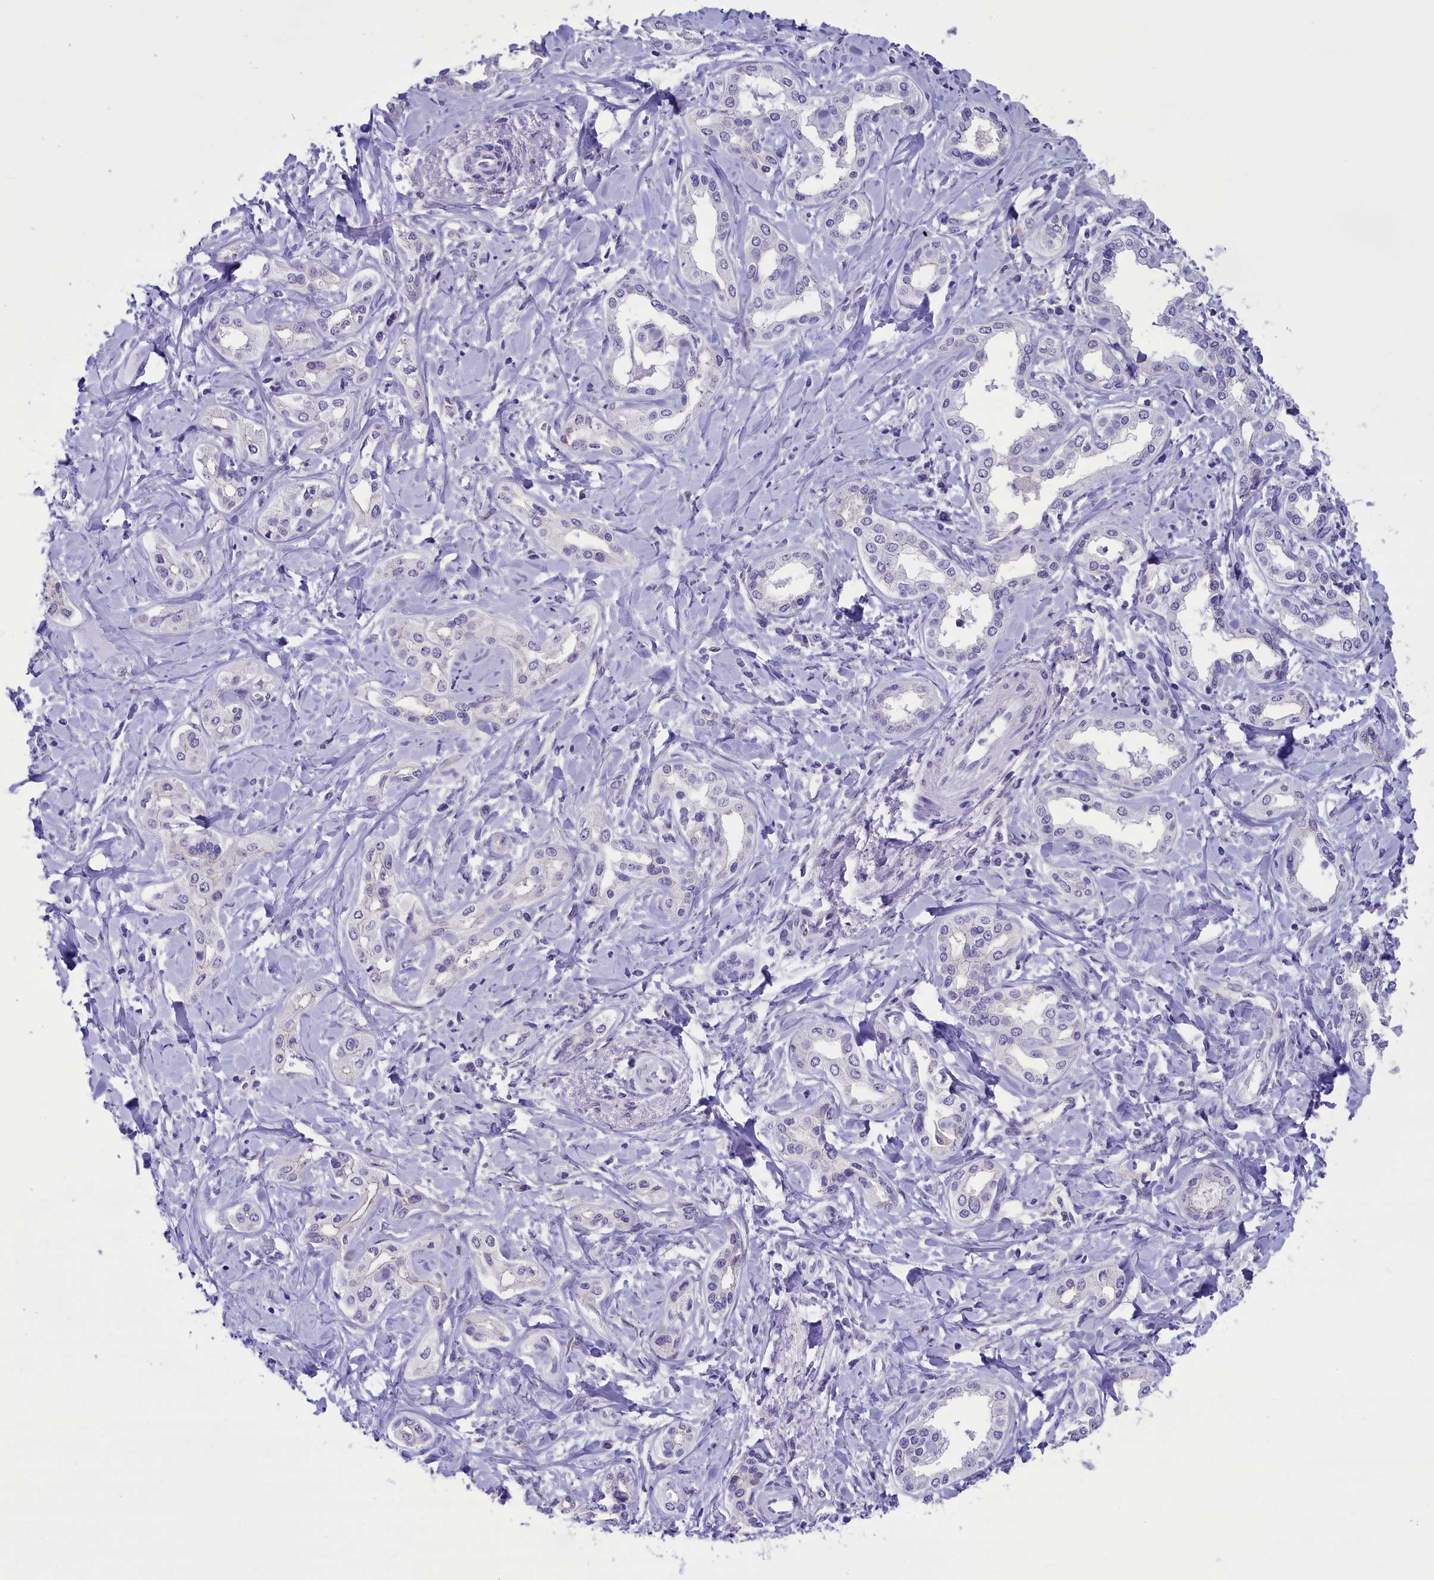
{"staining": {"intensity": "negative", "quantity": "none", "location": "none"}, "tissue": "liver cancer", "cell_type": "Tumor cells", "image_type": "cancer", "snomed": [{"axis": "morphology", "description": "Cholangiocarcinoma"}, {"axis": "topography", "description": "Liver"}], "caption": "The image reveals no significant staining in tumor cells of cholangiocarcinoma (liver).", "gene": "PRR15", "patient": {"sex": "female", "age": 77}}